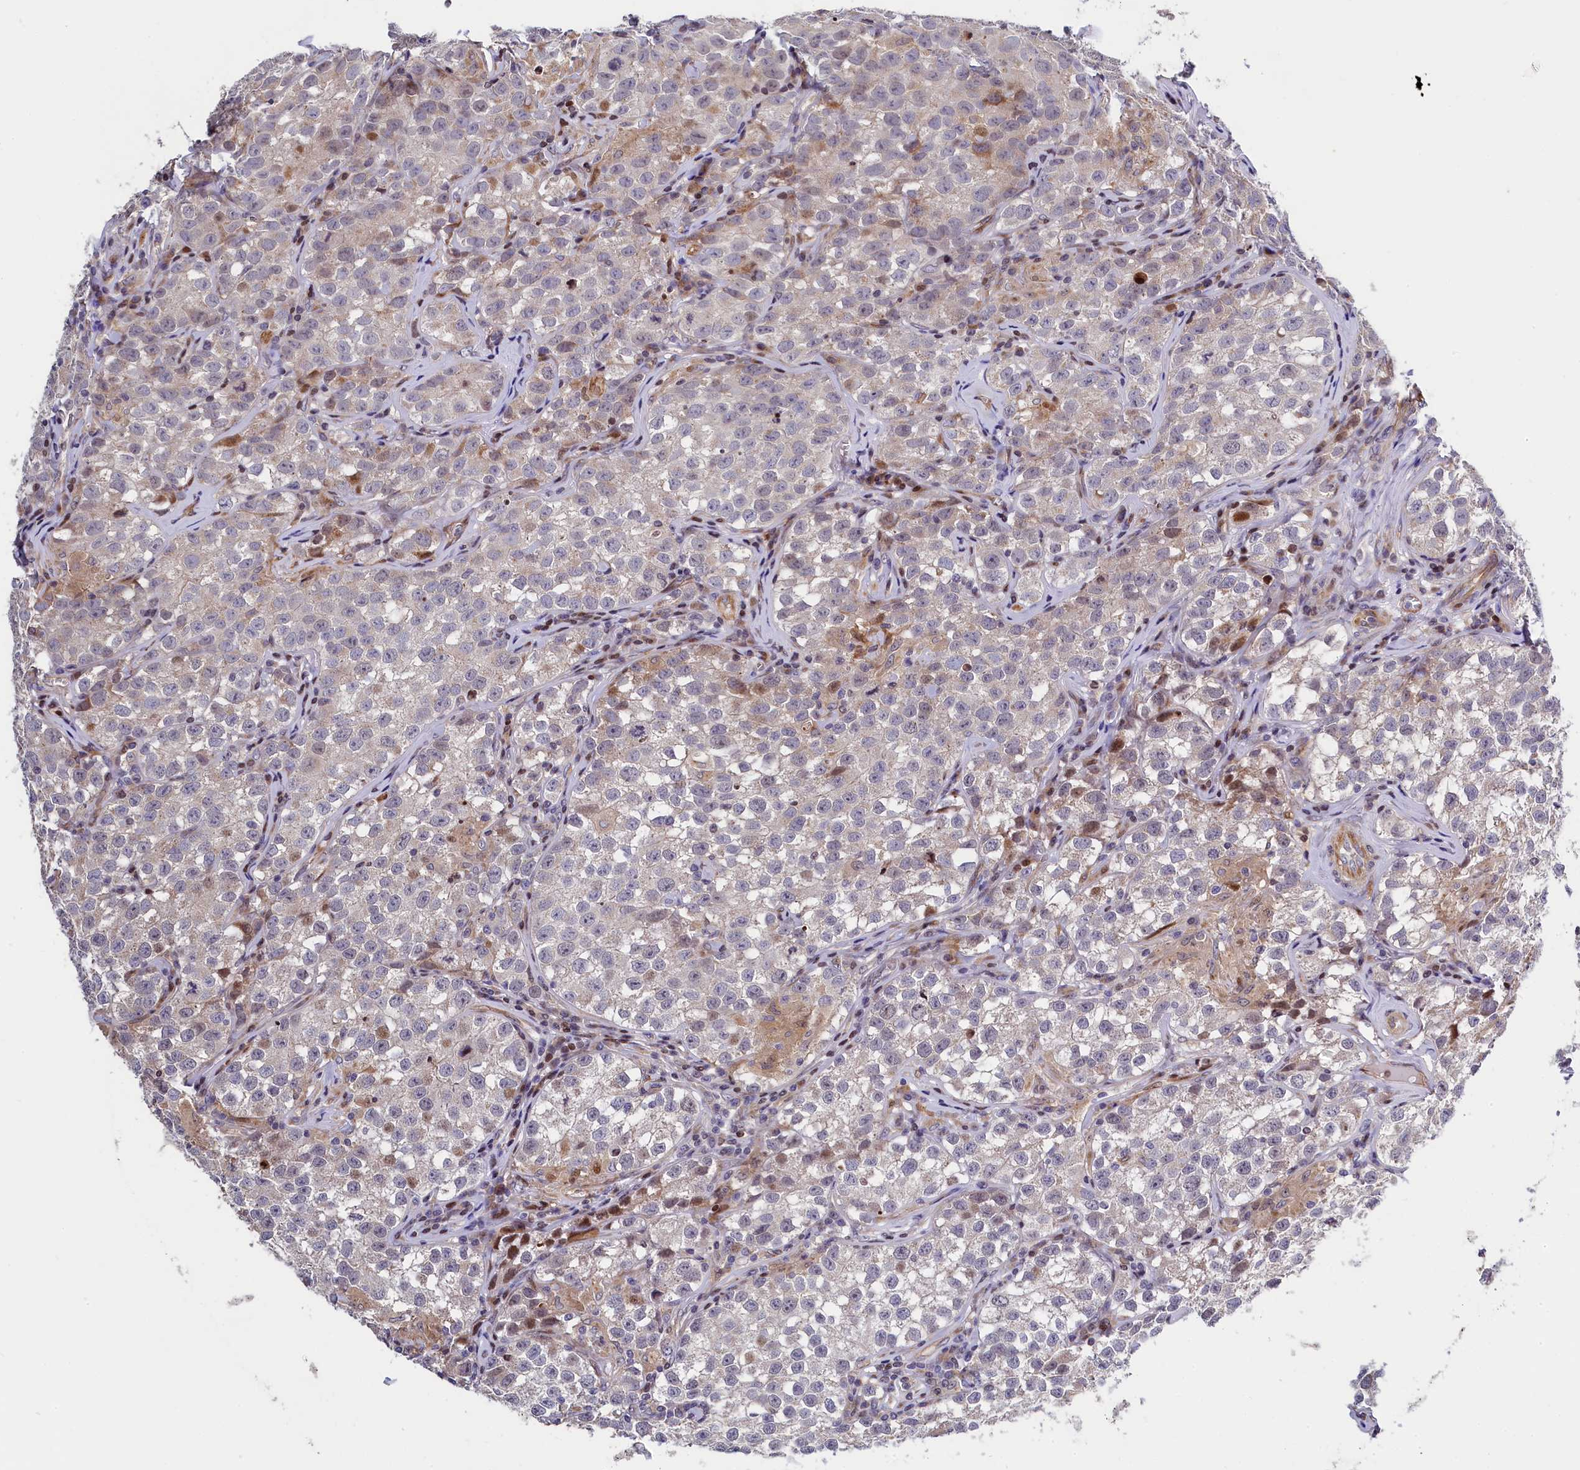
{"staining": {"intensity": "negative", "quantity": "none", "location": "none"}, "tissue": "testis cancer", "cell_type": "Tumor cells", "image_type": "cancer", "snomed": [{"axis": "morphology", "description": "Seminoma, NOS"}, {"axis": "morphology", "description": "Carcinoma, Embryonal, NOS"}, {"axis": "topography", "description": "Testis"}], "caption": "High magnification brightfield microscopy of testis embryonal carcinoma stained with DAB (3,3'-diaminobenzidine) (brown) and counterstained with hematoxylin (blue): tumor cells show no significant positivity.", "gene": "TGDS", "patient": {"sex": "male", "age": 43}}